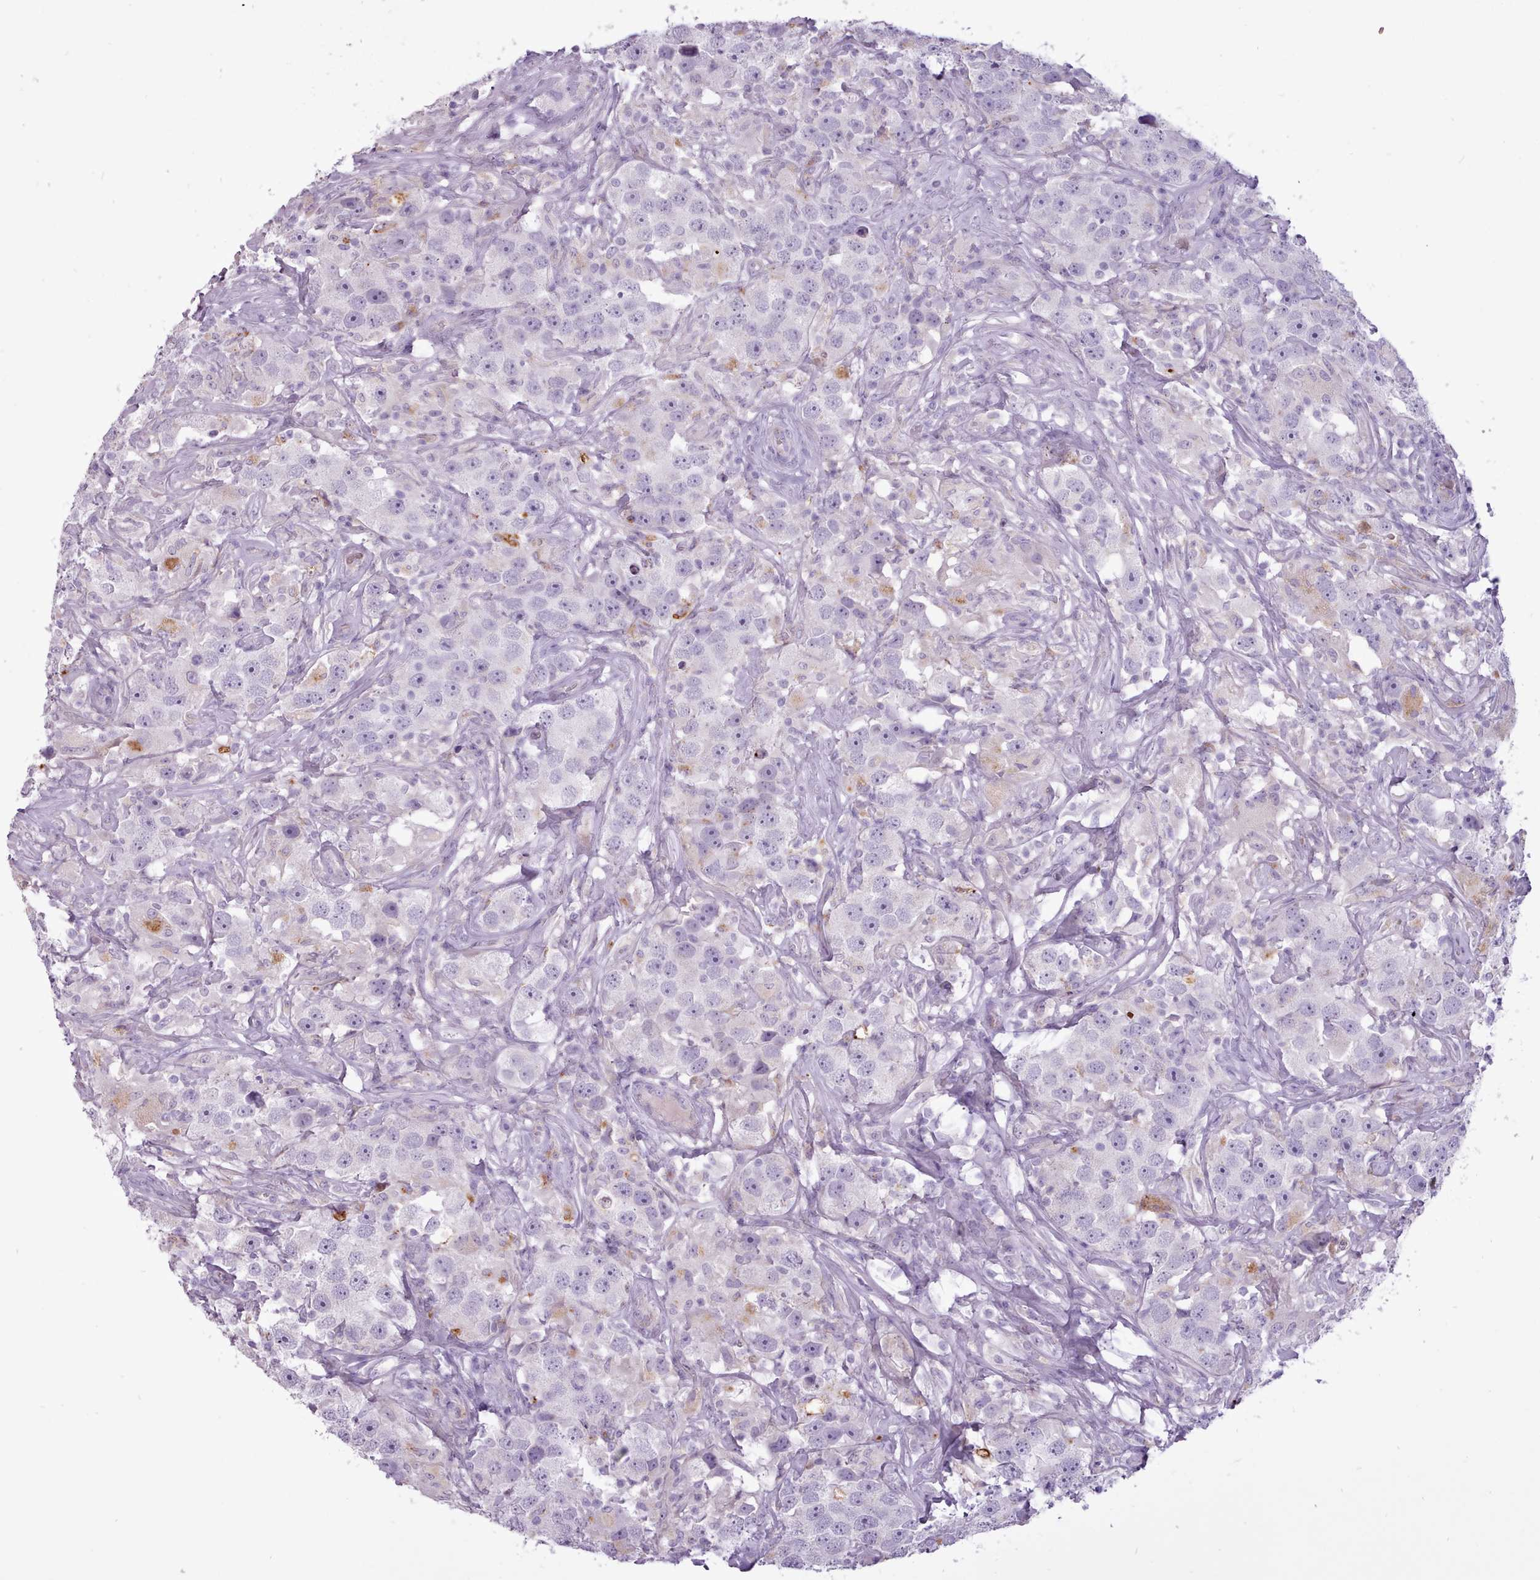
{"staining": {"intensity": "negative", "quantity": "none", "location": "none"}, "tissue": "testis cancer", "cell_type": "Tumor cells", "image_type": "cancer", "snomed": [{"axis": "morphology", "description": "Seminoma, NOS"}, {"axis": "topography", "description": "Testis"}], "caption": "A histopathology image of testis cancer (seminoma) stained for a protein exhibits no brown staining in tumor cells.", "gene": "ATRAID", "patient": {"sex": "male", "age": 49}}